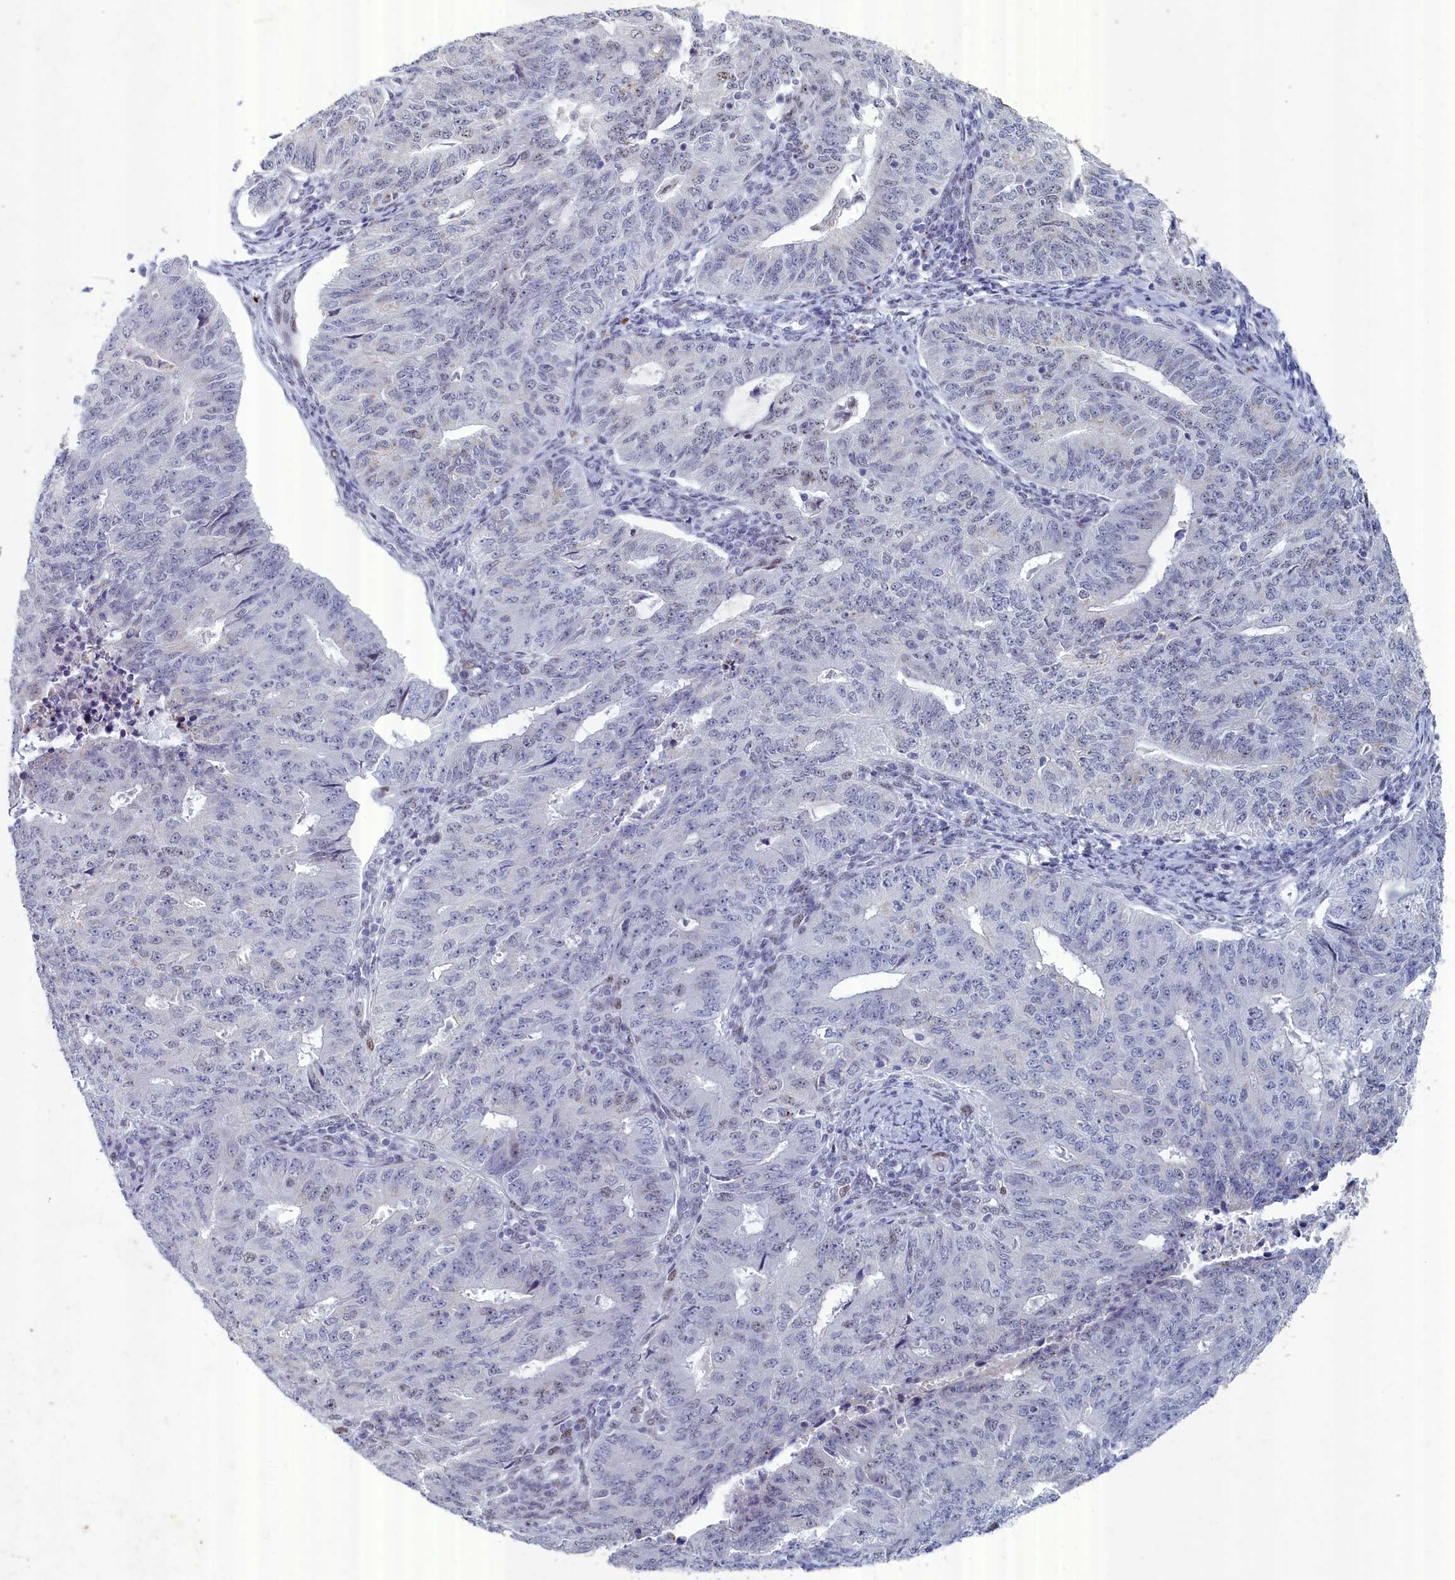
{"staining": {"intensity": "weak", "quantity": "<25%", "location": "nuclear"}, "tissue": "endometrial cancer", "cell_type": "Tumor cells", "image_type": "cancer", "snomed": [{"axis": "morphology", "description": "Adenocarcinoma, NOS"}, {"axis": "topography", "description": "Endometrium"}], "caption": "Immunohistochemistry of endometrial cancer displays no positivity in tumor cells. (DAB (3,3'-diaminobenzidine) IHC with hematoxylin counter stain).", "gene": "WDR76", "patient": {"sex": "female", "age": 32}}